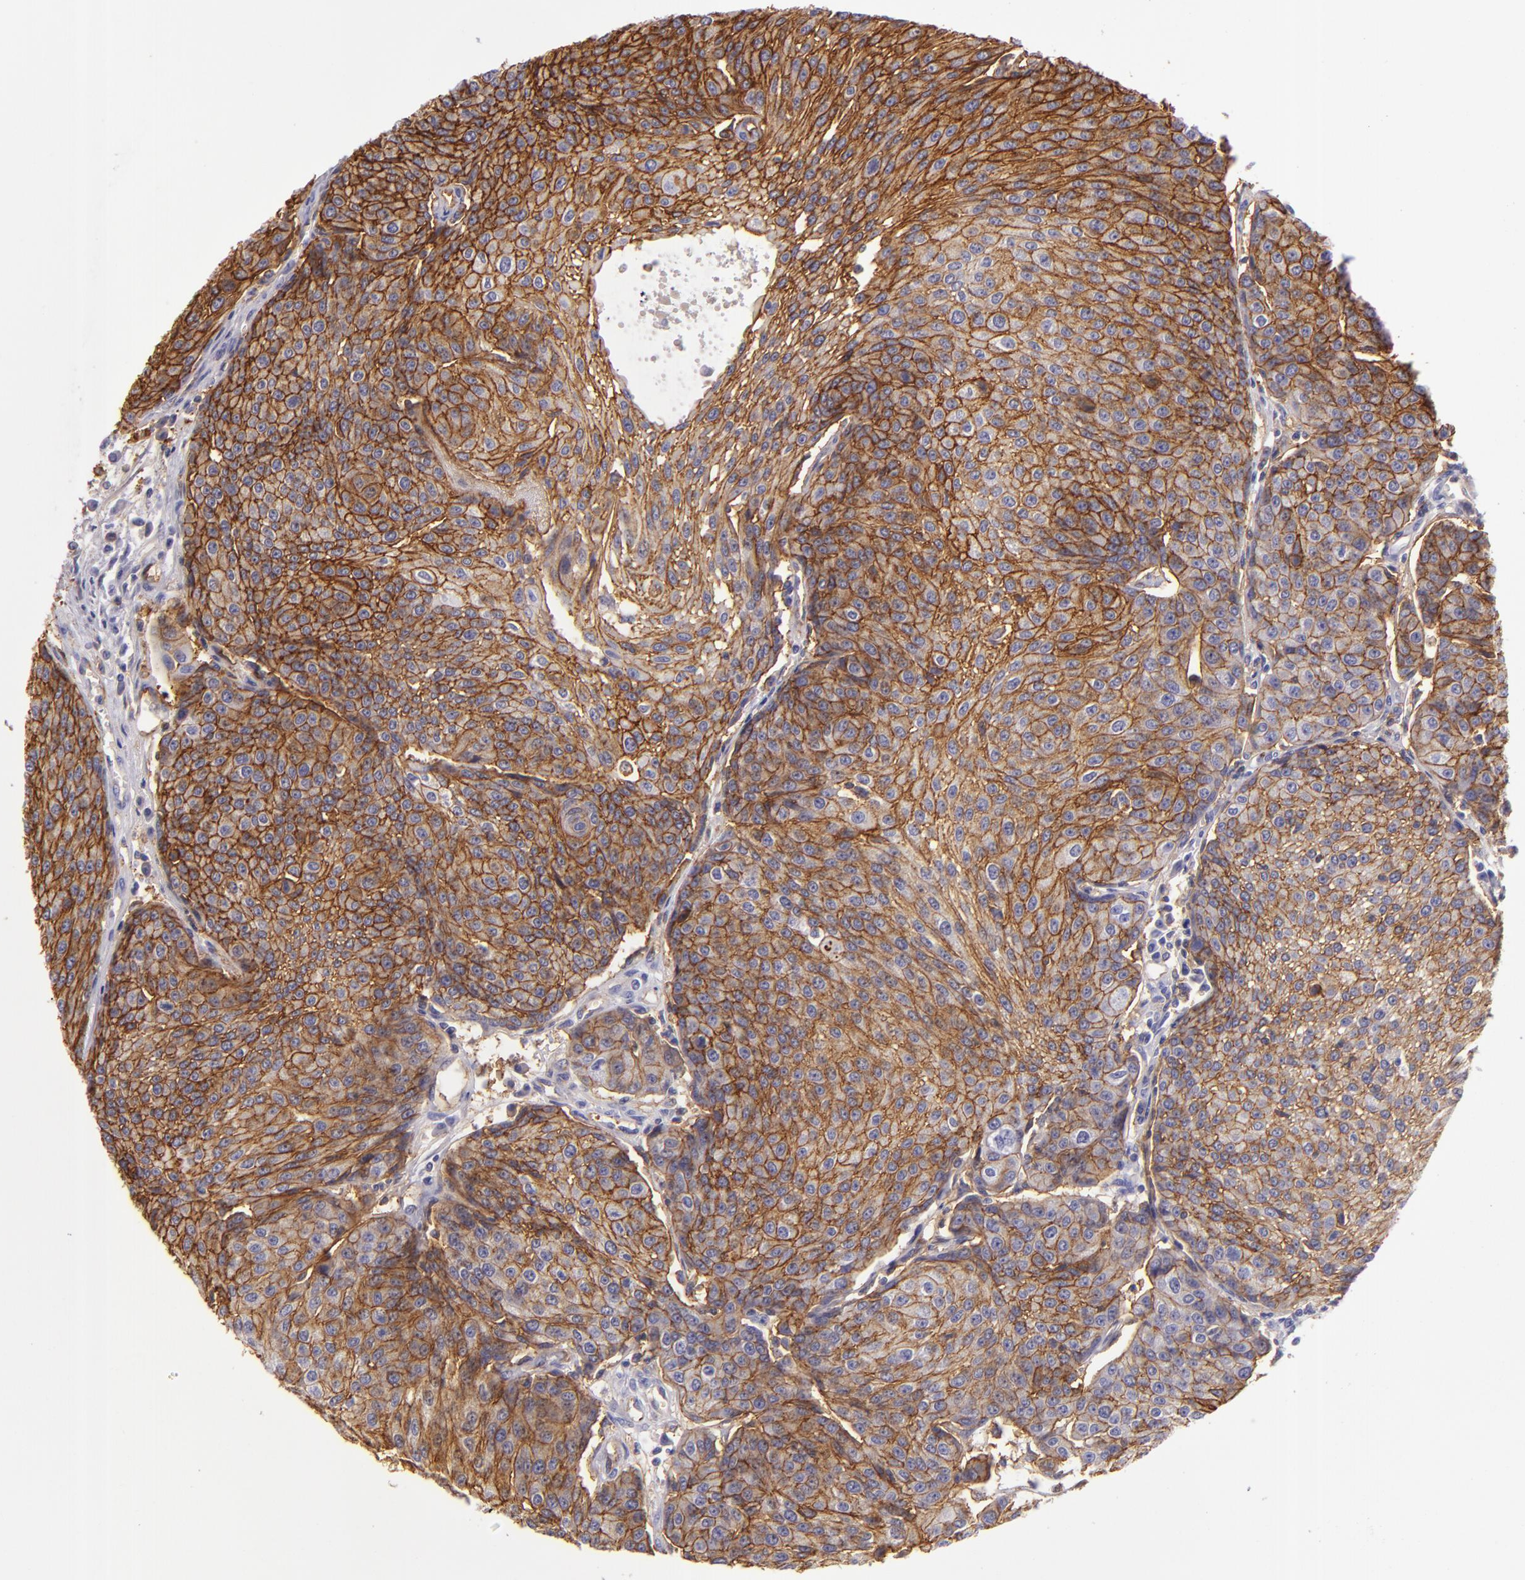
{"staining": {"intensity": "strong", "quantity": ">75%", "location": "cytoplasmic/membranous"}, "tissue": "urothelial cancer", "cell_type": "Tumor cells", "image_type": "cancer", "snomed": [{"axis": "morphology", "description": "Urothelial carcinoma, High grade"}, {"axis": "topography", "description": "Urinary bladder"}], "caption": "A high amount of strong cytoplasmic/membranous expression is identified in about >75% of tumor cells in urothelial carcinoma (high-grade) tissue. (DAB (3,3'-diaminobenzidine) IHC with brightfield microscopy, high magnification).", "gene": "CD9", "patient": {"sex": "female", "age": 85}}